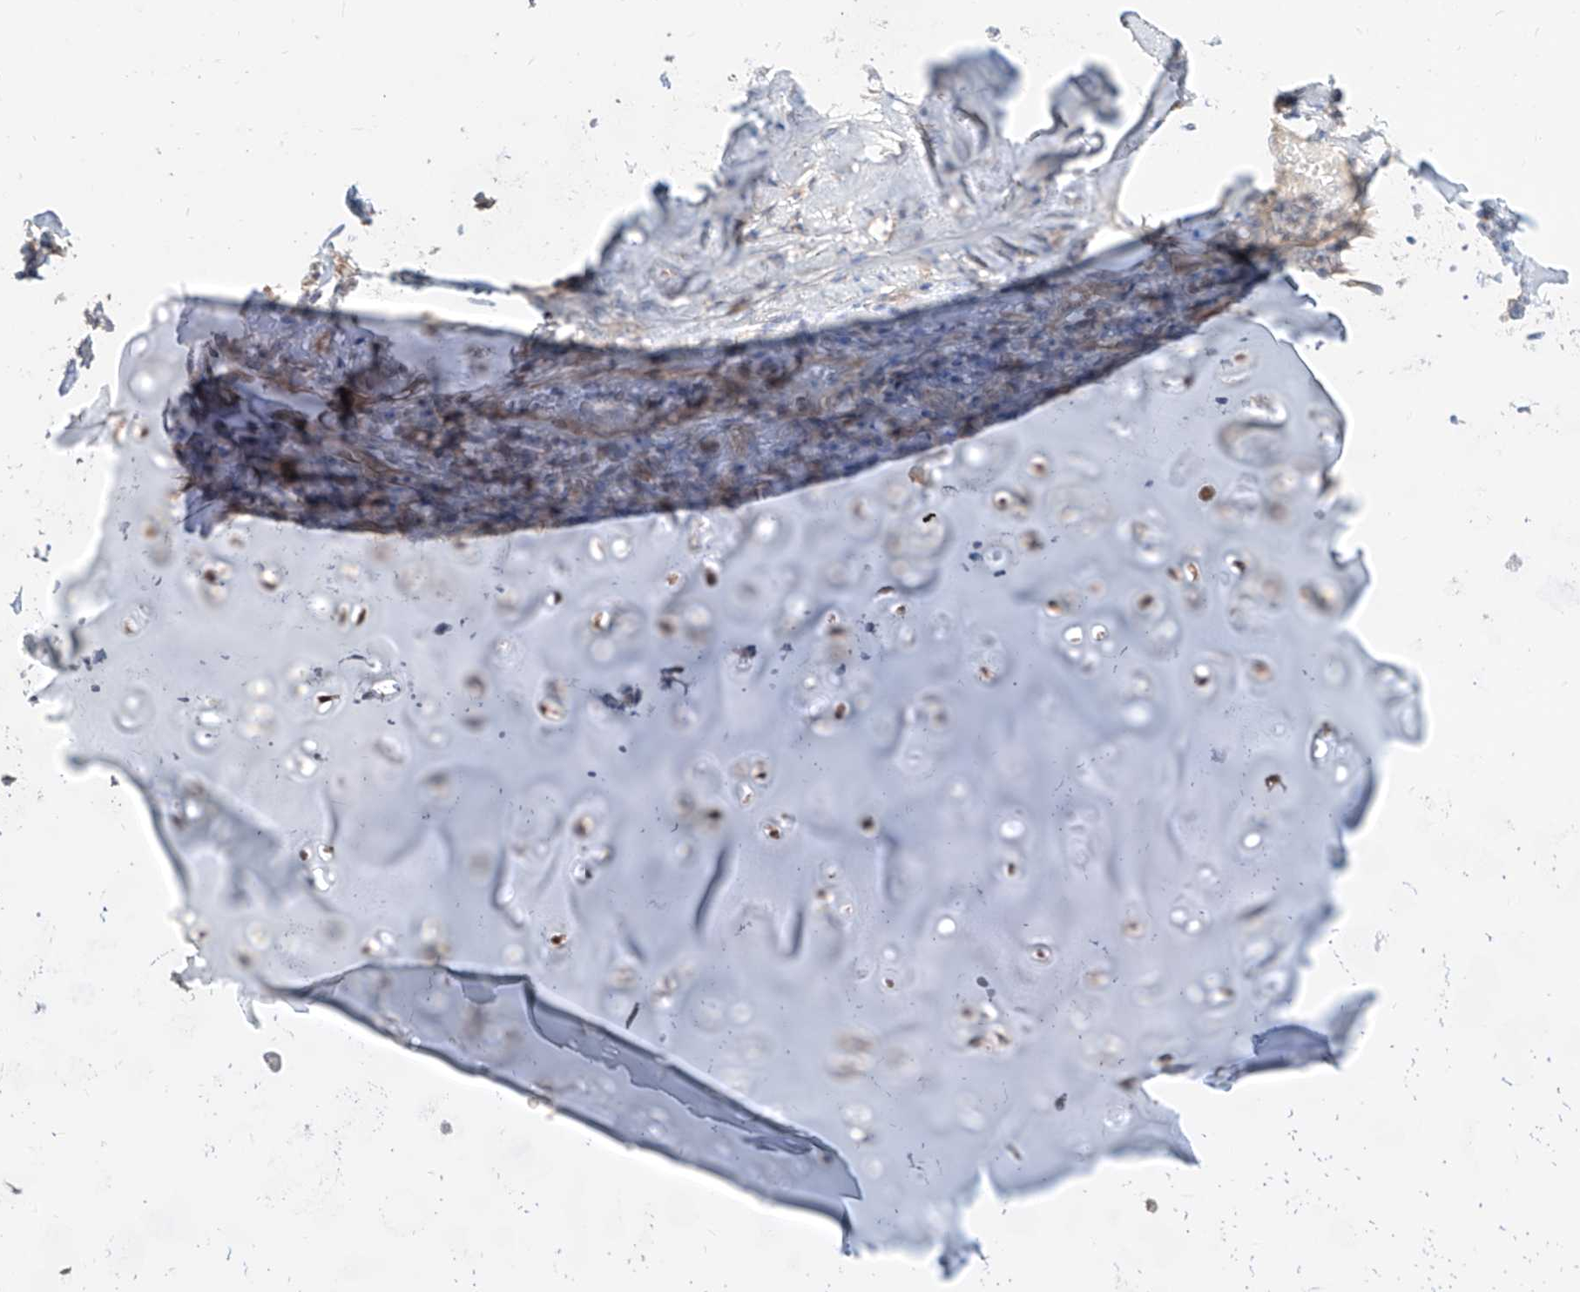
{"staining": {"intensity": "weak", "quantity": "<25%", "location": "cytoplasmic/membranous"}, "tissue": "adipose tissue", "cell_type": "Adipocytes", "image_type": "normal", "snomed": [{"axis": "morphology", "description": "Normal tissue, NOS"}, {"axis": "morphology", "description": "Basal cell carcinoma"}, {"axis": "topography", "description": "Cartilage tissue"}, {"axis": "topography", "description": "Nasopharynx"}, {"axis": "topography", "description": "Oral tissue"}], "caption": "This is an immunohistochemistry histopathology image of normal human adipose tissue. There is no staining in adipocytes.", "gene": "TSNAX", "patient": {"sex": "female", "age": 77}}